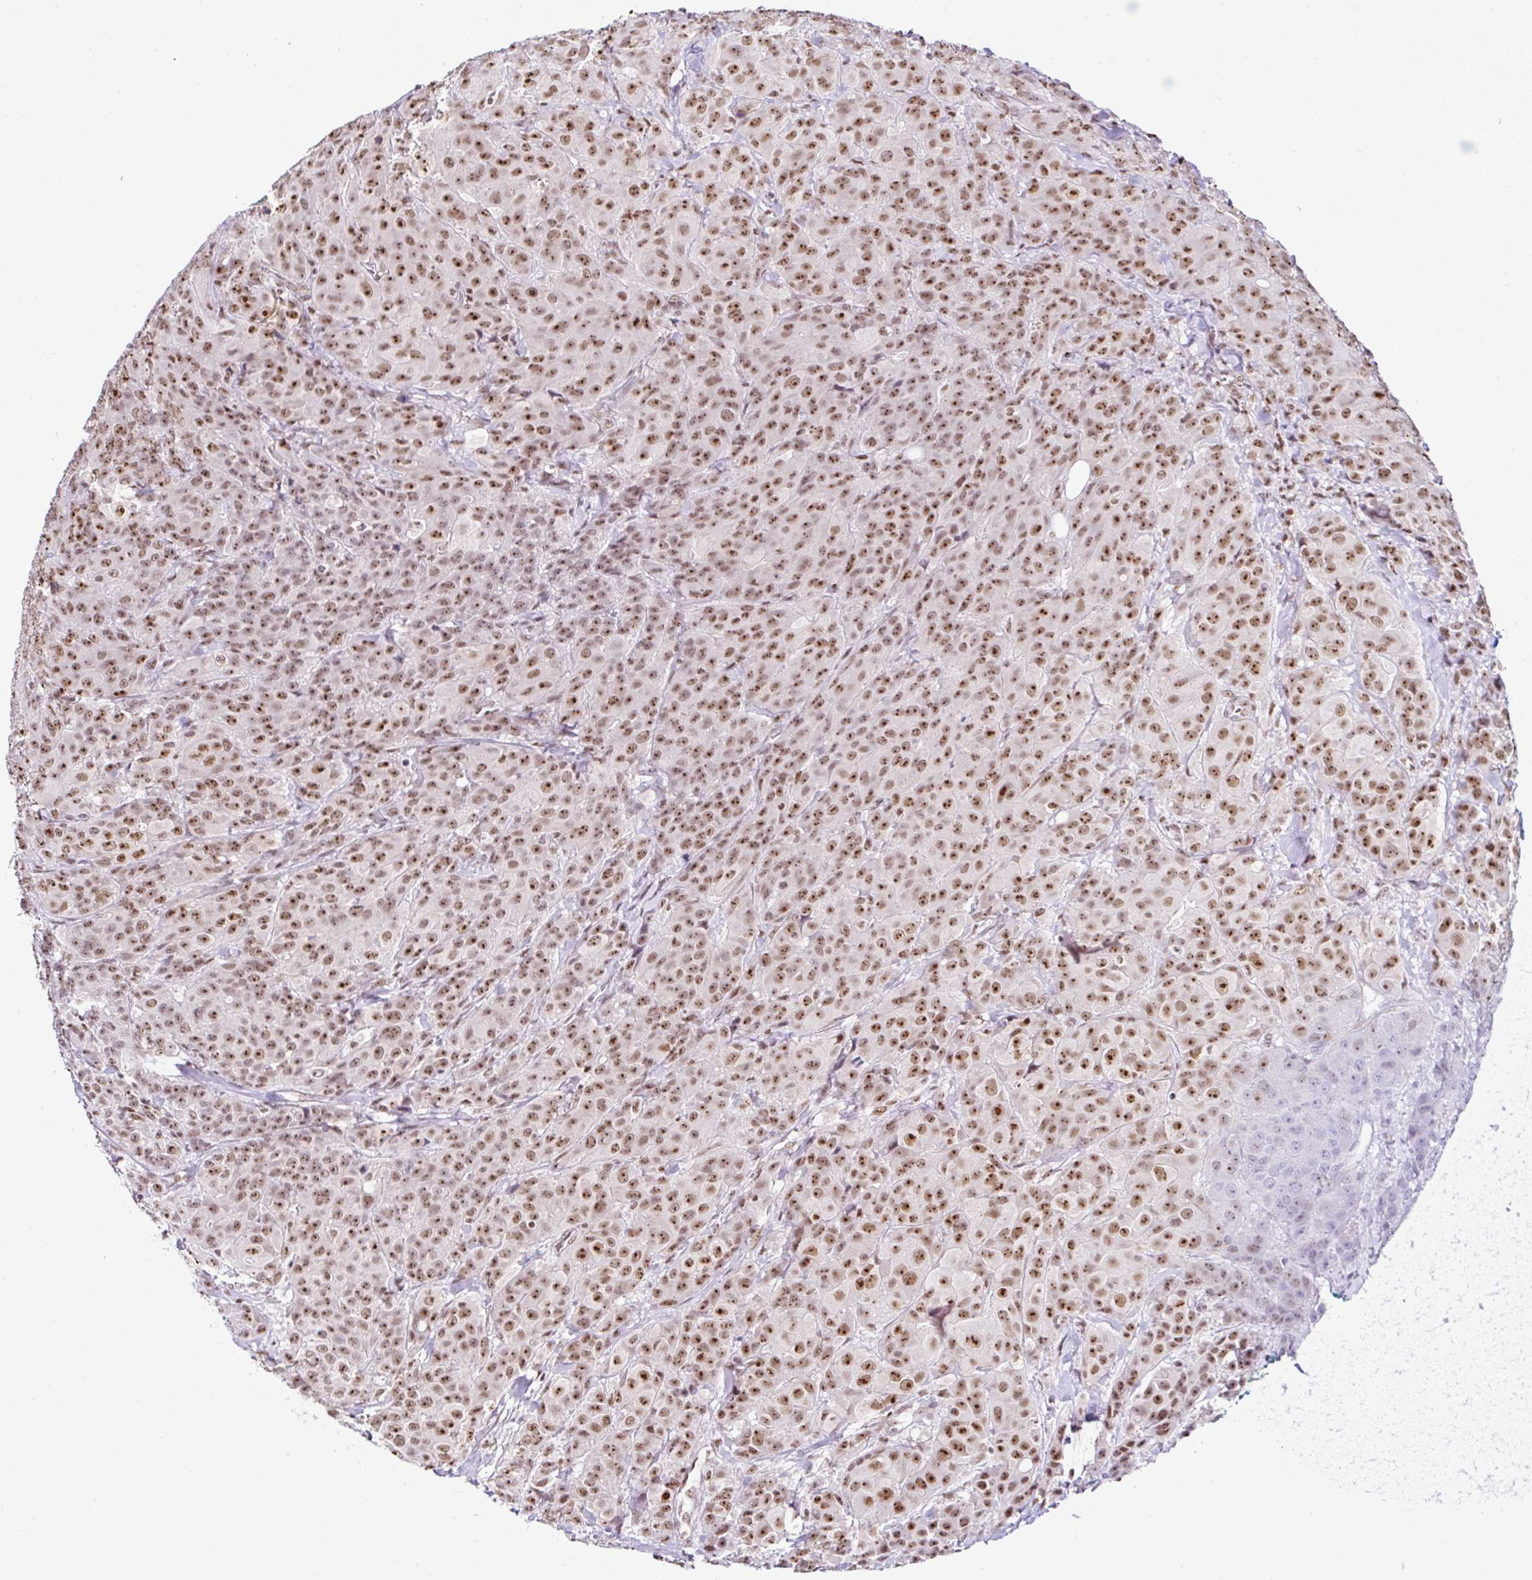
{"staining": {"intensity": "moderate", "quantity": ">75%", "location": "nuclear"}, "tissue": "breast cancer", "cell_type": "Tumor cells", "image_type": "cancer", "snomed": [{"axis": "morphology", "description": "Normal tissue, NOS"}, {"axis": "morphology", "description": "Duct carcinoma"}, {"axis": "topography", "description": "Breast"}], "caption": "Protein positivity by immunohistochemistry (IHC) demonstrates moderate nuclear staining in approximately >75% of tumor cells in breast cancer (infiltrating ductal carcinoma). (DAB = brown stain, brightfield microscopy at high magnification).", "gene": "PTPN2", "patient": {"sex": "female", "age": 43}}